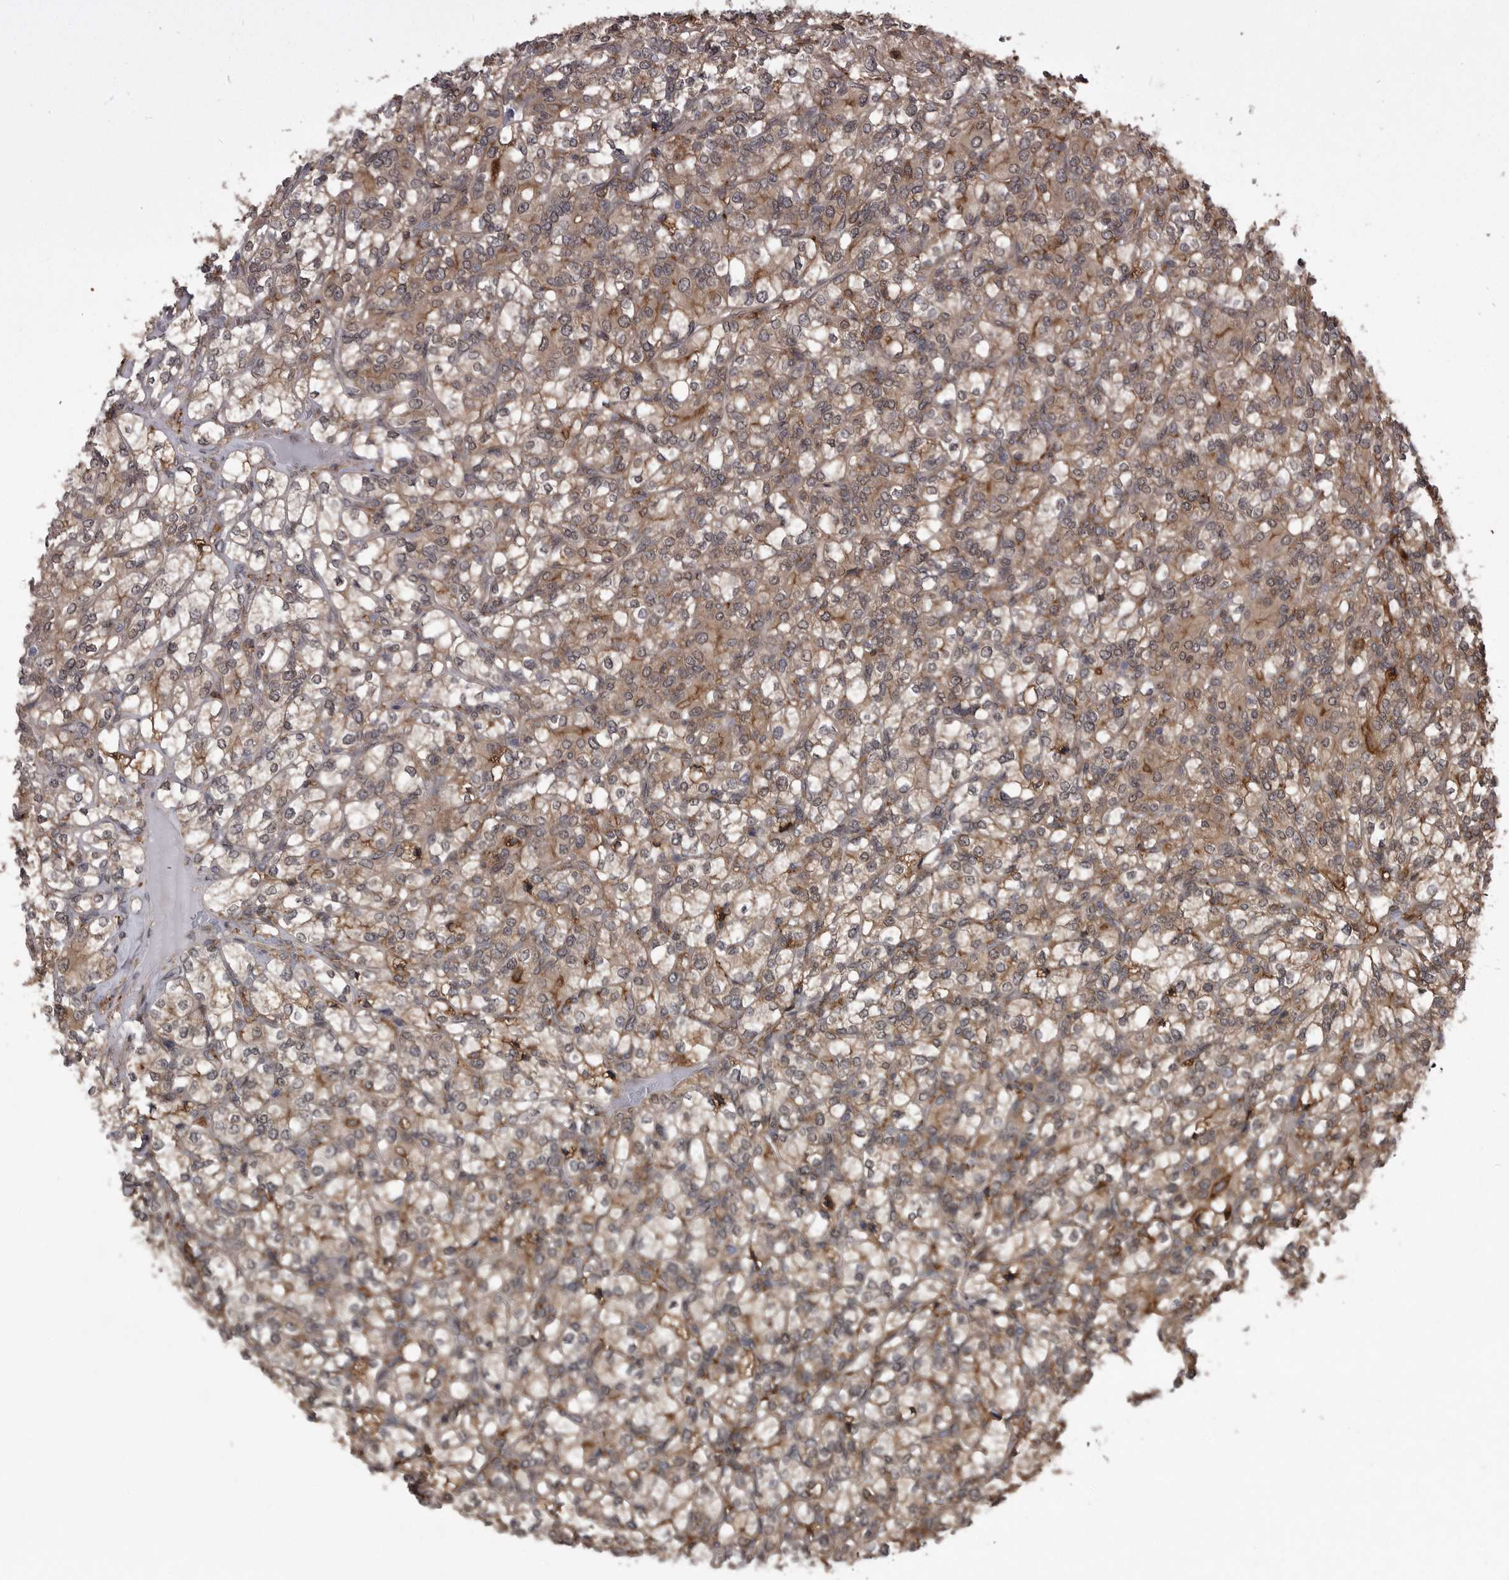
{"staining": {"intensity": "moderate", "quantity": ">75%", "location": "cytoplasmic/membranous"}, "tissue": "renal cancer", "cell_type": "Tumor cells", "image_type": "cancer", "snomed": [{"axis": "morphology", "description": "Adenocarcinoma, NOS"}, {"axis": "topography", "description": "Kidney"}], "caption": "Human renal adenocarcinoma stained for a protein (brown) shows moderate cytoplasmic/membranous positive positivity in about >75% of tumor cells.", "gene": "ABL1", "patient": {"sex": "male", "age": 77}}